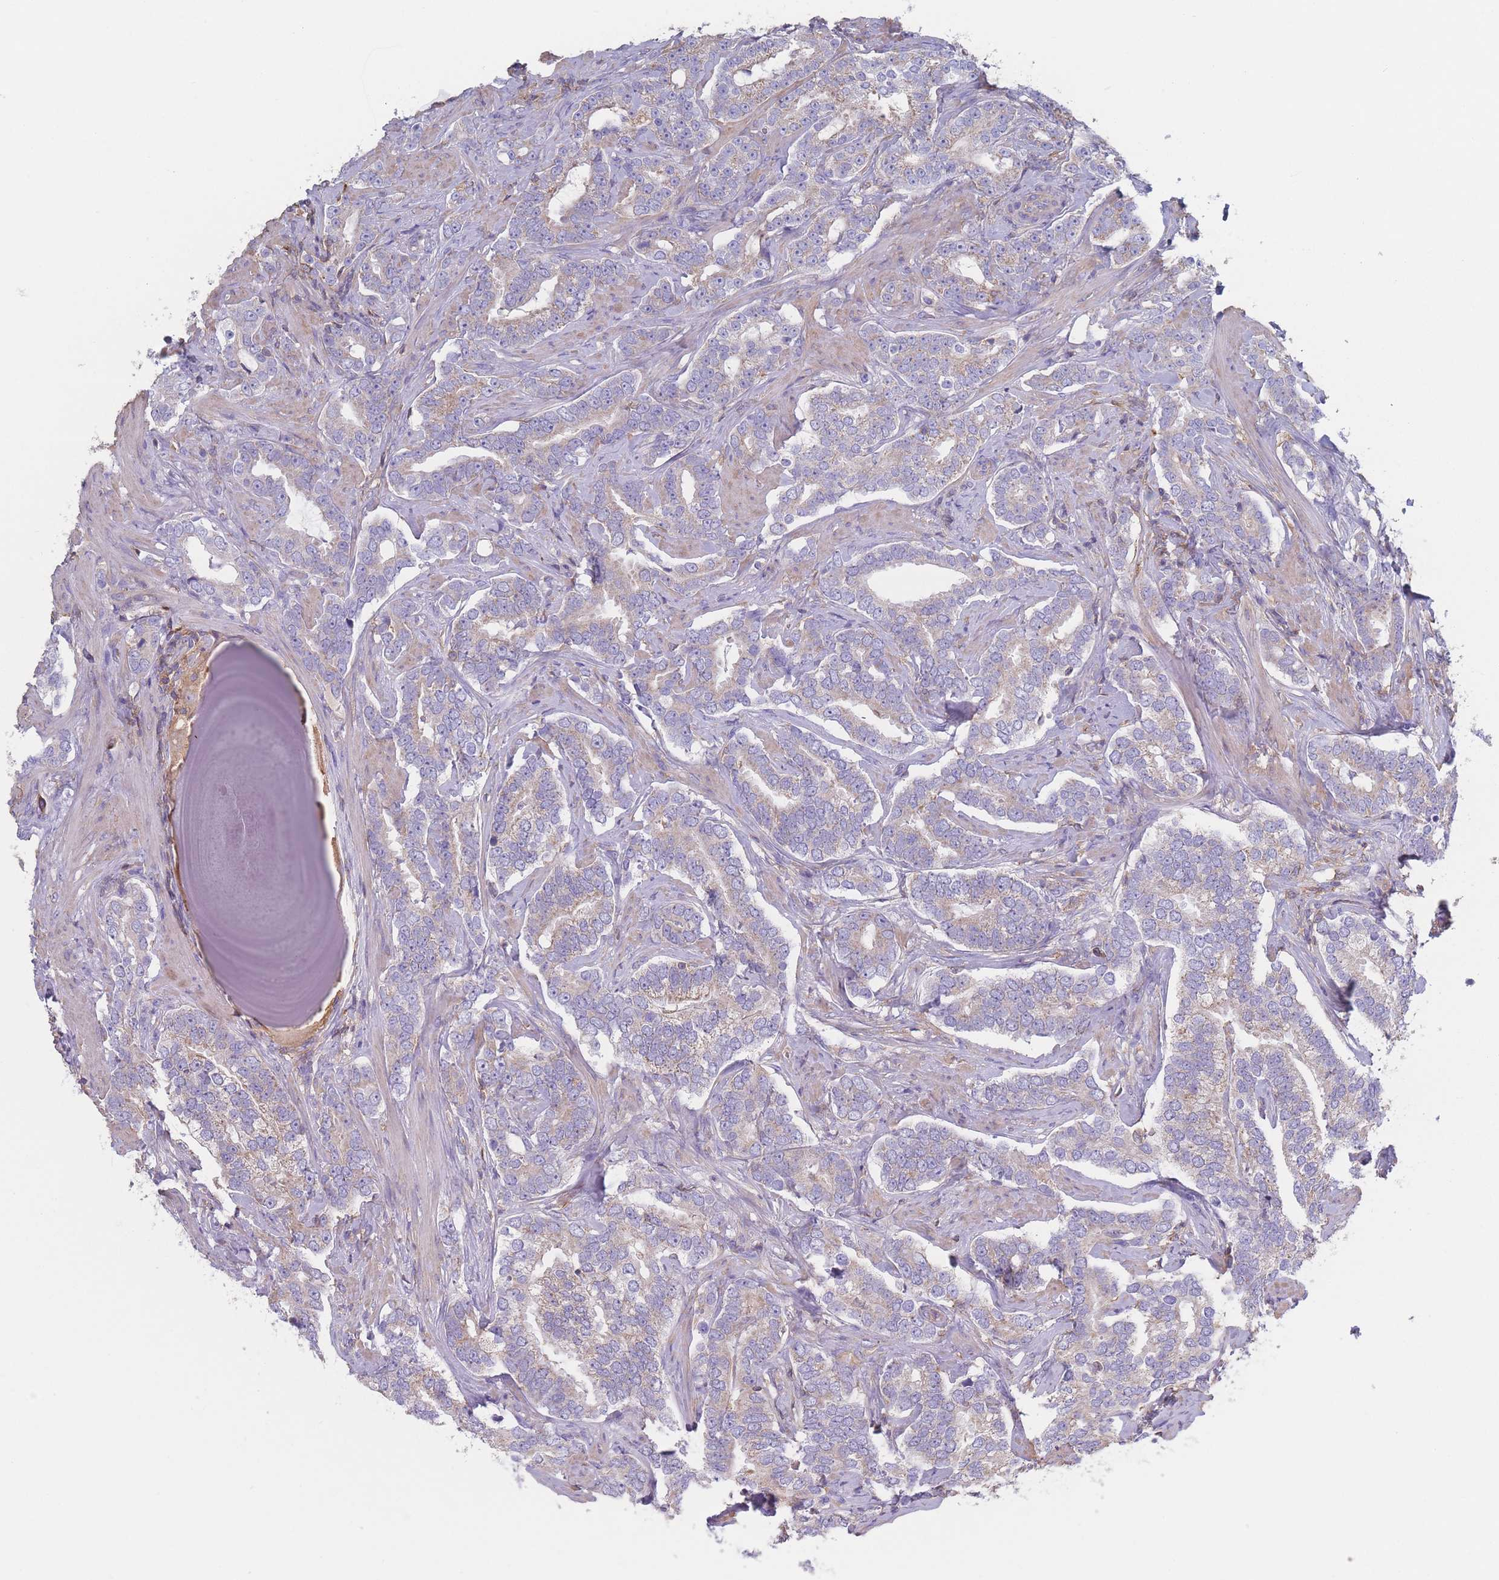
{"staining": {"intensity": "weak", "quantity": "25%-75%", "location": "cytoplasmic/membranous"}, "tissue": "prostate cancer", "cell_type": "Tumor cells", "image_type": "cancer", "snomed": [{"axis": "morphology", "description": "Adenocarcinoma, High grade"}, {"axis": "topography", "description": "Prostate"}], "caption": "DAB immunohistochemical staining of prostate adenocarcinoma (high-grade) displays weak cytoplasmic/membranous protein staining in approximately 25%-75% of tumor cells.", "gene": "ADH1A", "patient": {"sex": "male", "age": 64}}